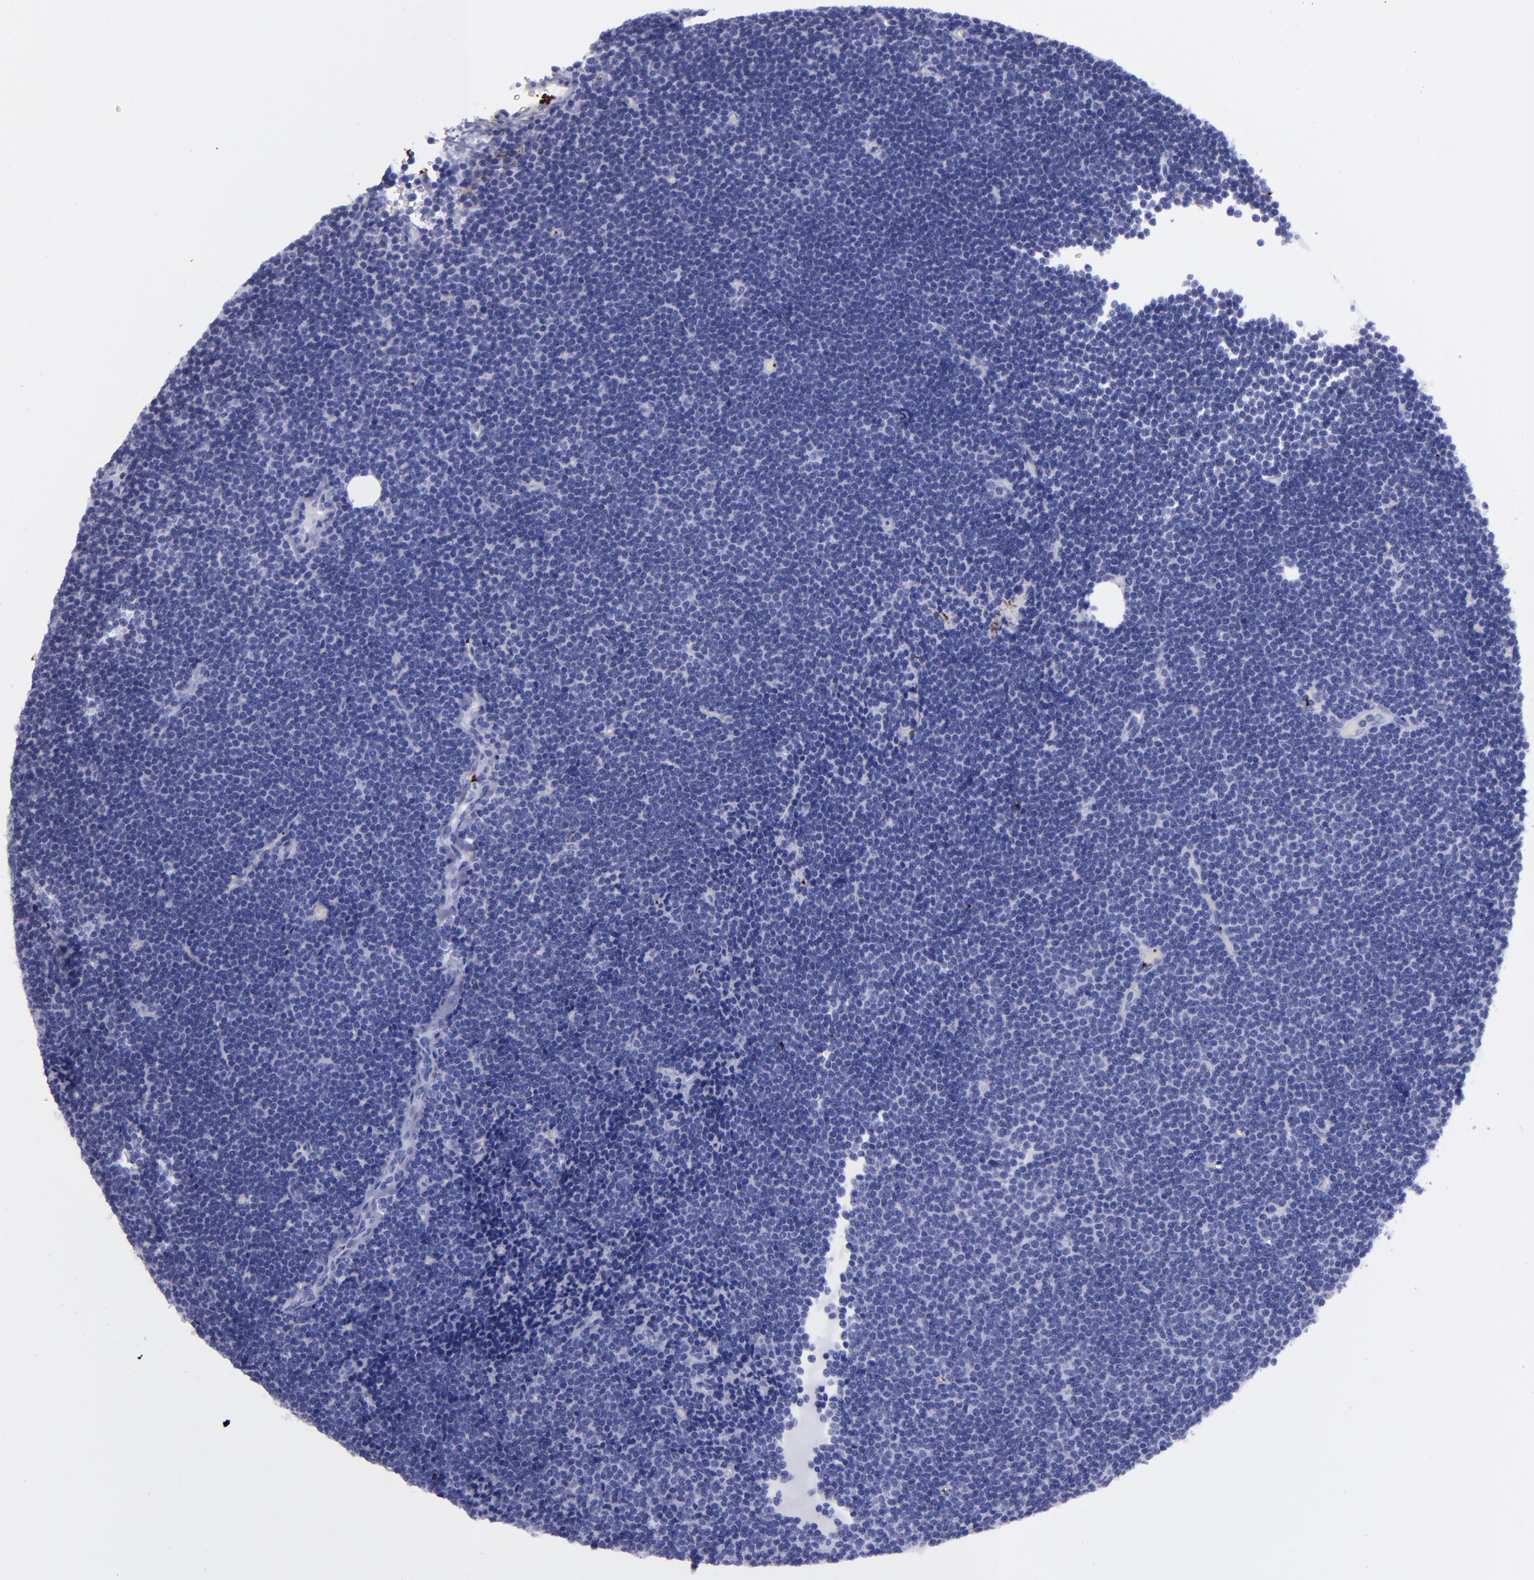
{"staining": {"intensity": "negative", "quantity": "none", "location": "none"}, "tissue": "lymphoma", "cell_type": "Tumor cells", "image_type": "cancer", "snomed": [{"axis": "morphology", "description": "Malignant lymphoma, non-Hodgkin's type, Low grade"}, {"axis": "topography", "description": "Lymph node"}], "caption": "A histopathology image of lymphoma stained for a protein reveals no brown staining in tumor cells.", "gene": "EFCAB13", "patient": {"sex": "female", "age": 73}}